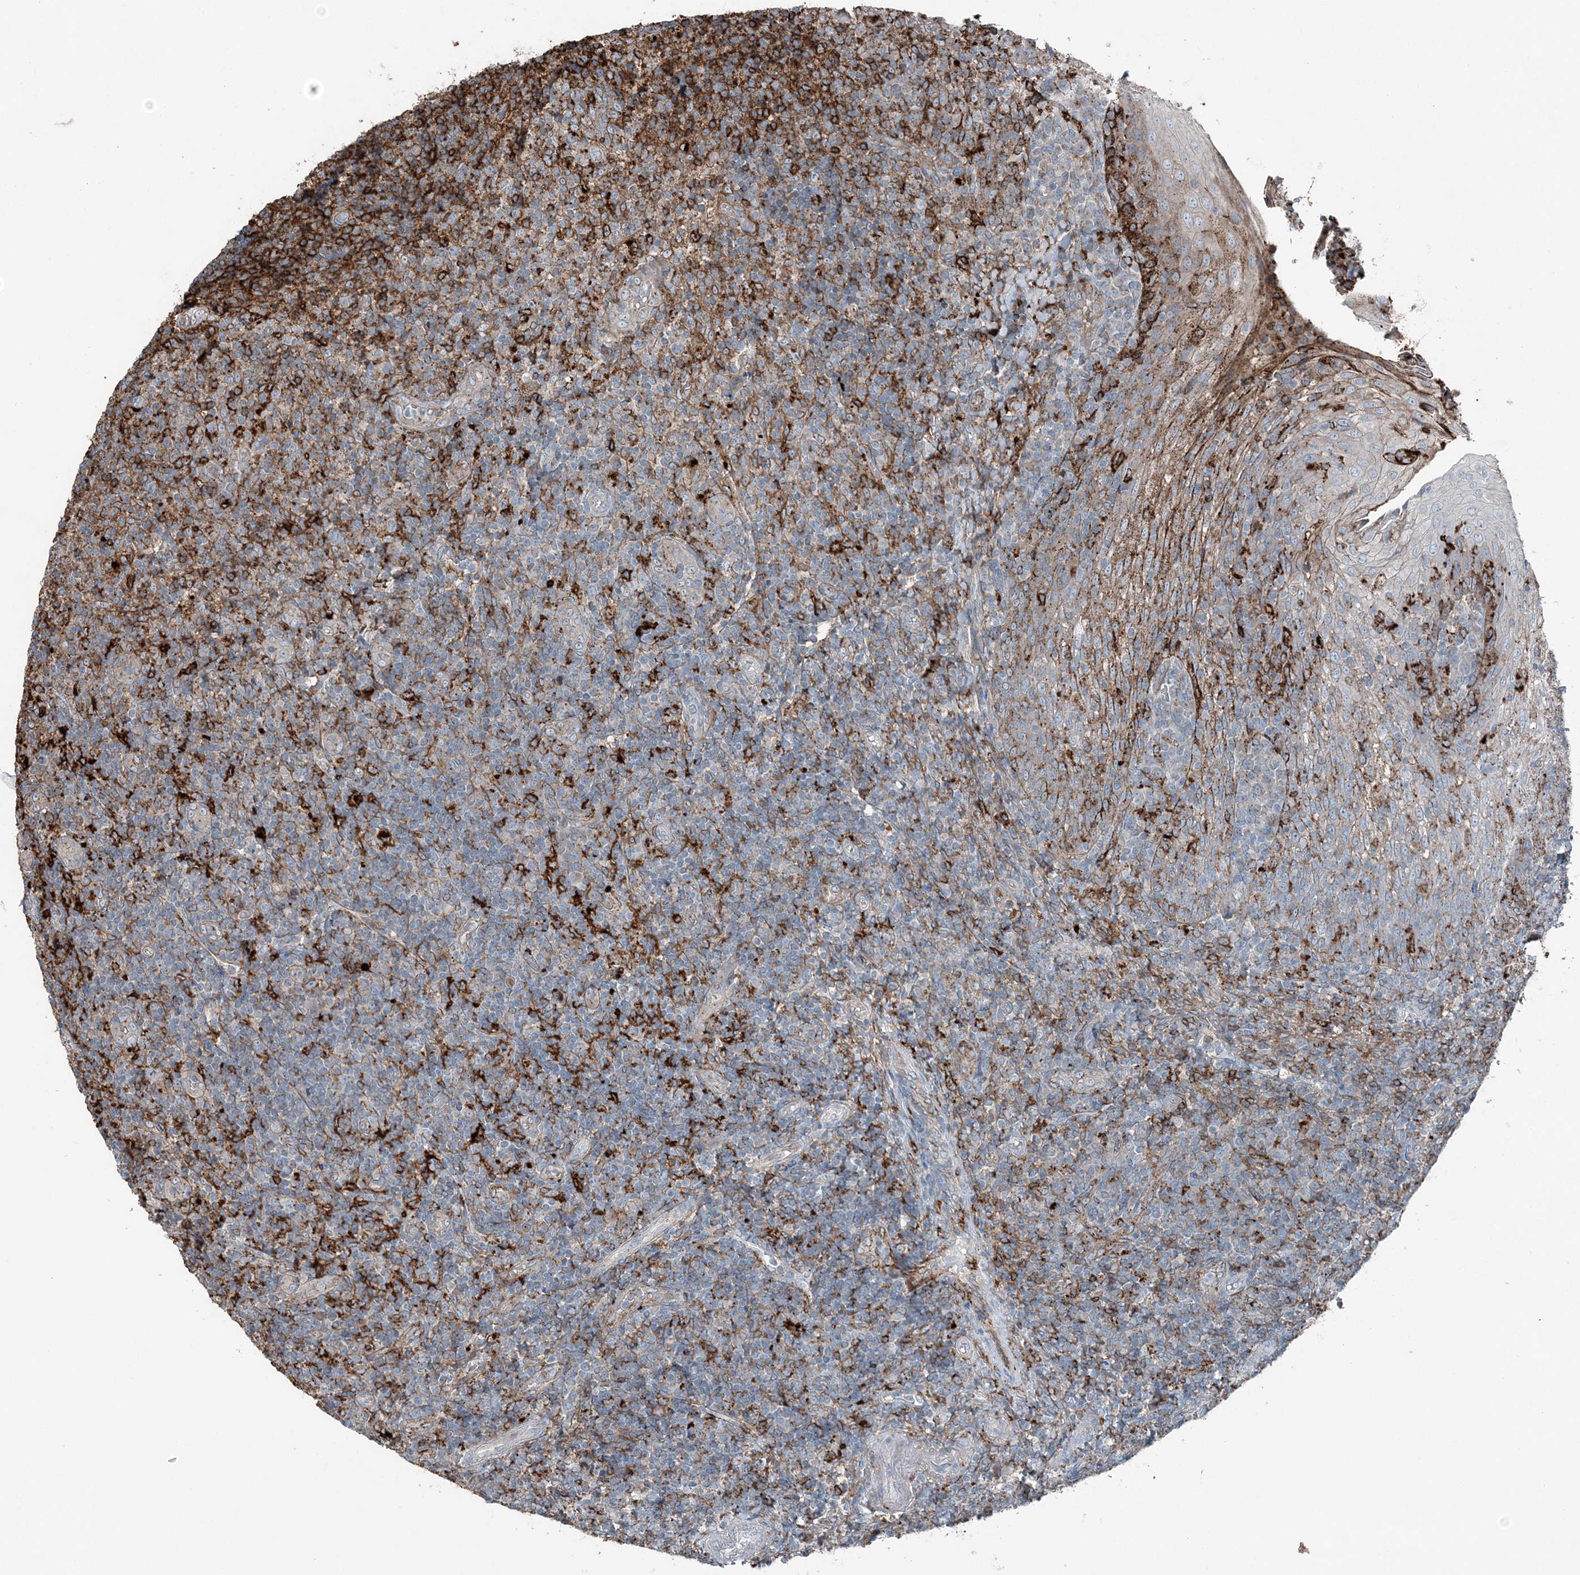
{"staining": {"intensity": "strong", "quantity": "25%-75%", "location": "cytoplasmic/membranous"}, "tissue": "tonsil", "cell_type": "Germinal center cells", "image_type": "normal", "snomed": [{"axis": "morphology", "description": "Normal tissue, NOS"}, {"axis": "topography", "description": "Tonsil"}], "caption": "An image of human tonsil stained for a protein demonstrates strong cytoplasmic/membranous brown staining in germinal center cells.", "gene": "KY", "patient": {"sex": "female", "age": 19}}